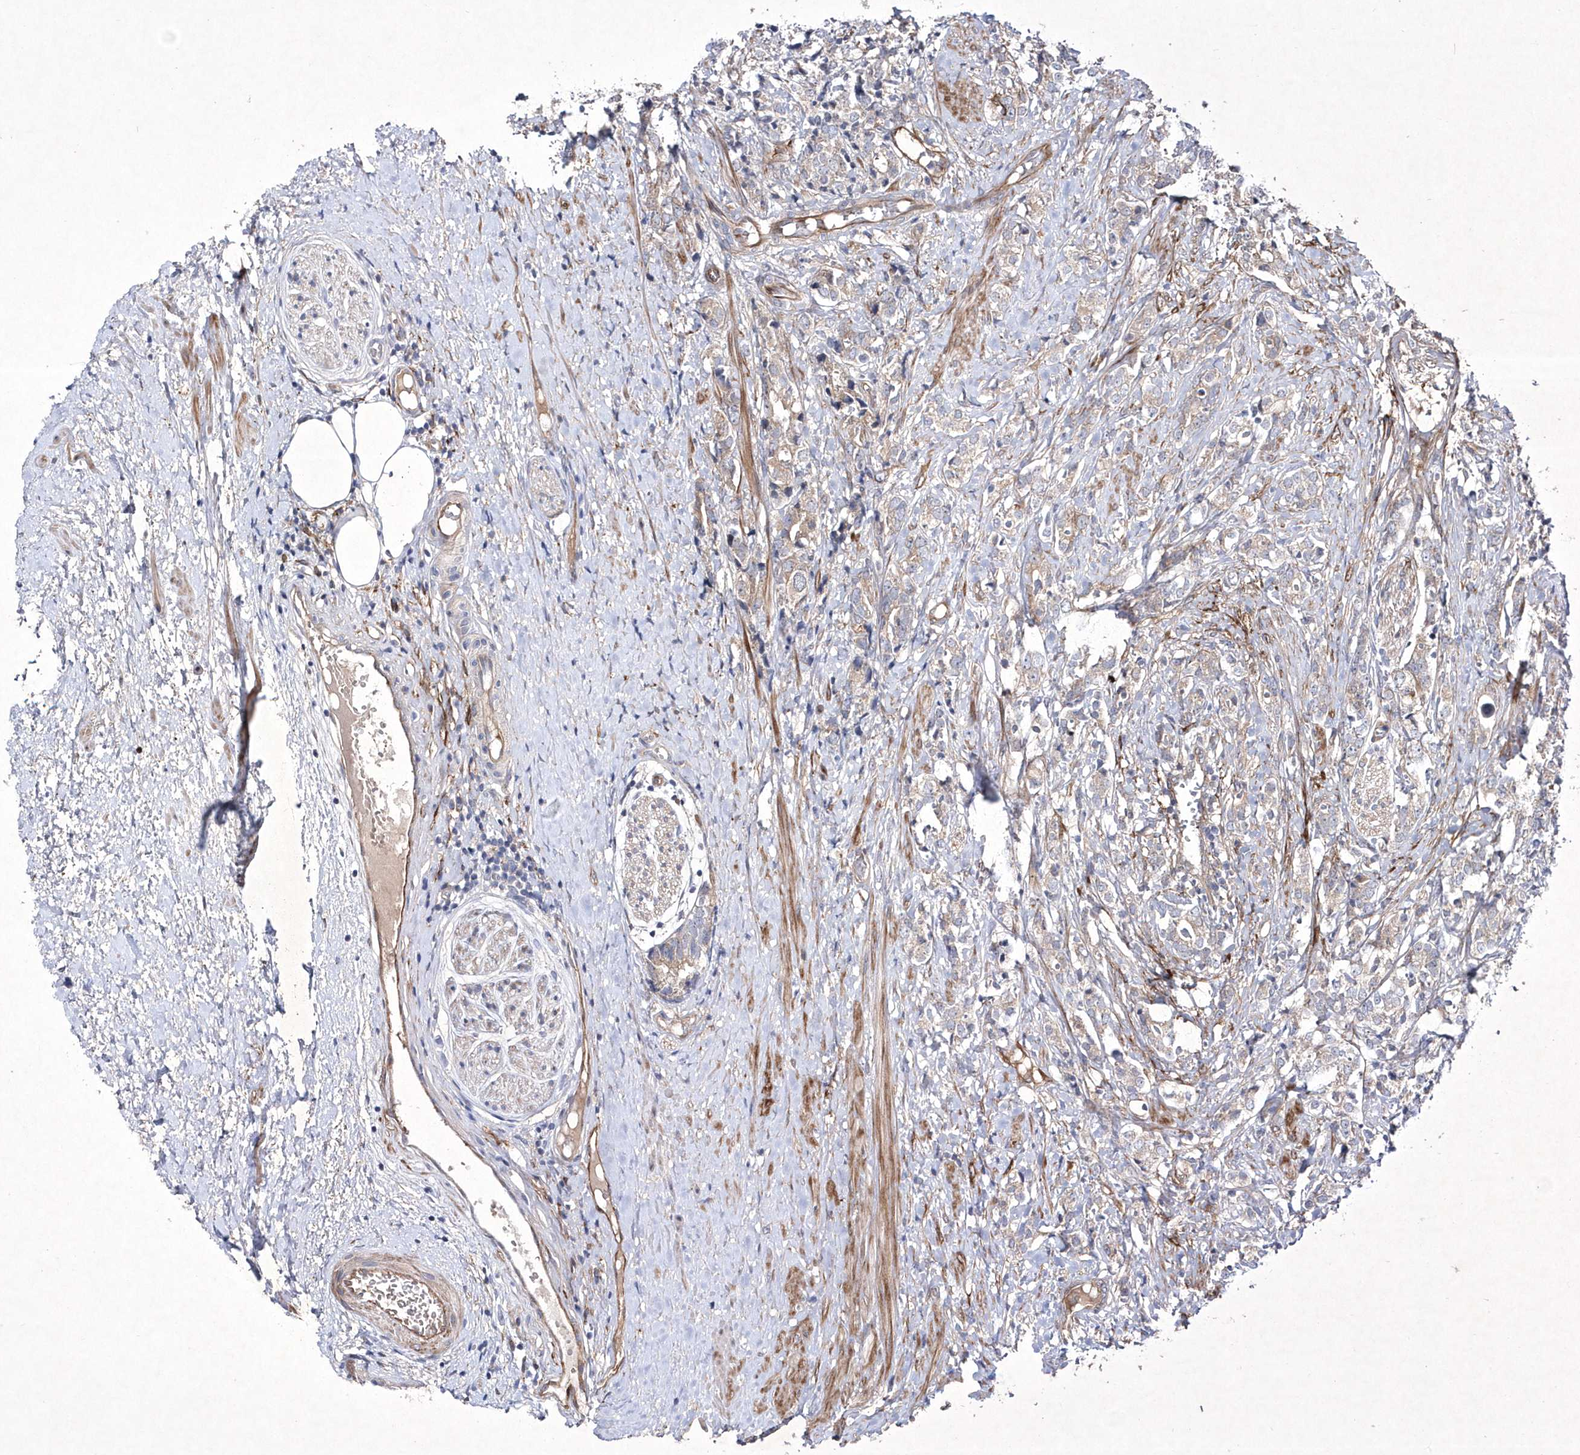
{"staining": {"intensity": "weak", "quantity": "<25%", "location": "cytoplasmic/membranous"}, "tissue": "prostate cancer", "cell_type": "Tumor cells", "image_type": "cancer", "snomed": [{"axis": "morphology", "description": "Adenocarcinoma, High grade"}, {"axis": "topography", "description": "Prostate"}], "caption": "Prostate cancer was stained to show a protein in brown. There is no significant expression in tumor cells.", "gene": "DSPP", "patient": {"sex": "male", "age": 69}}